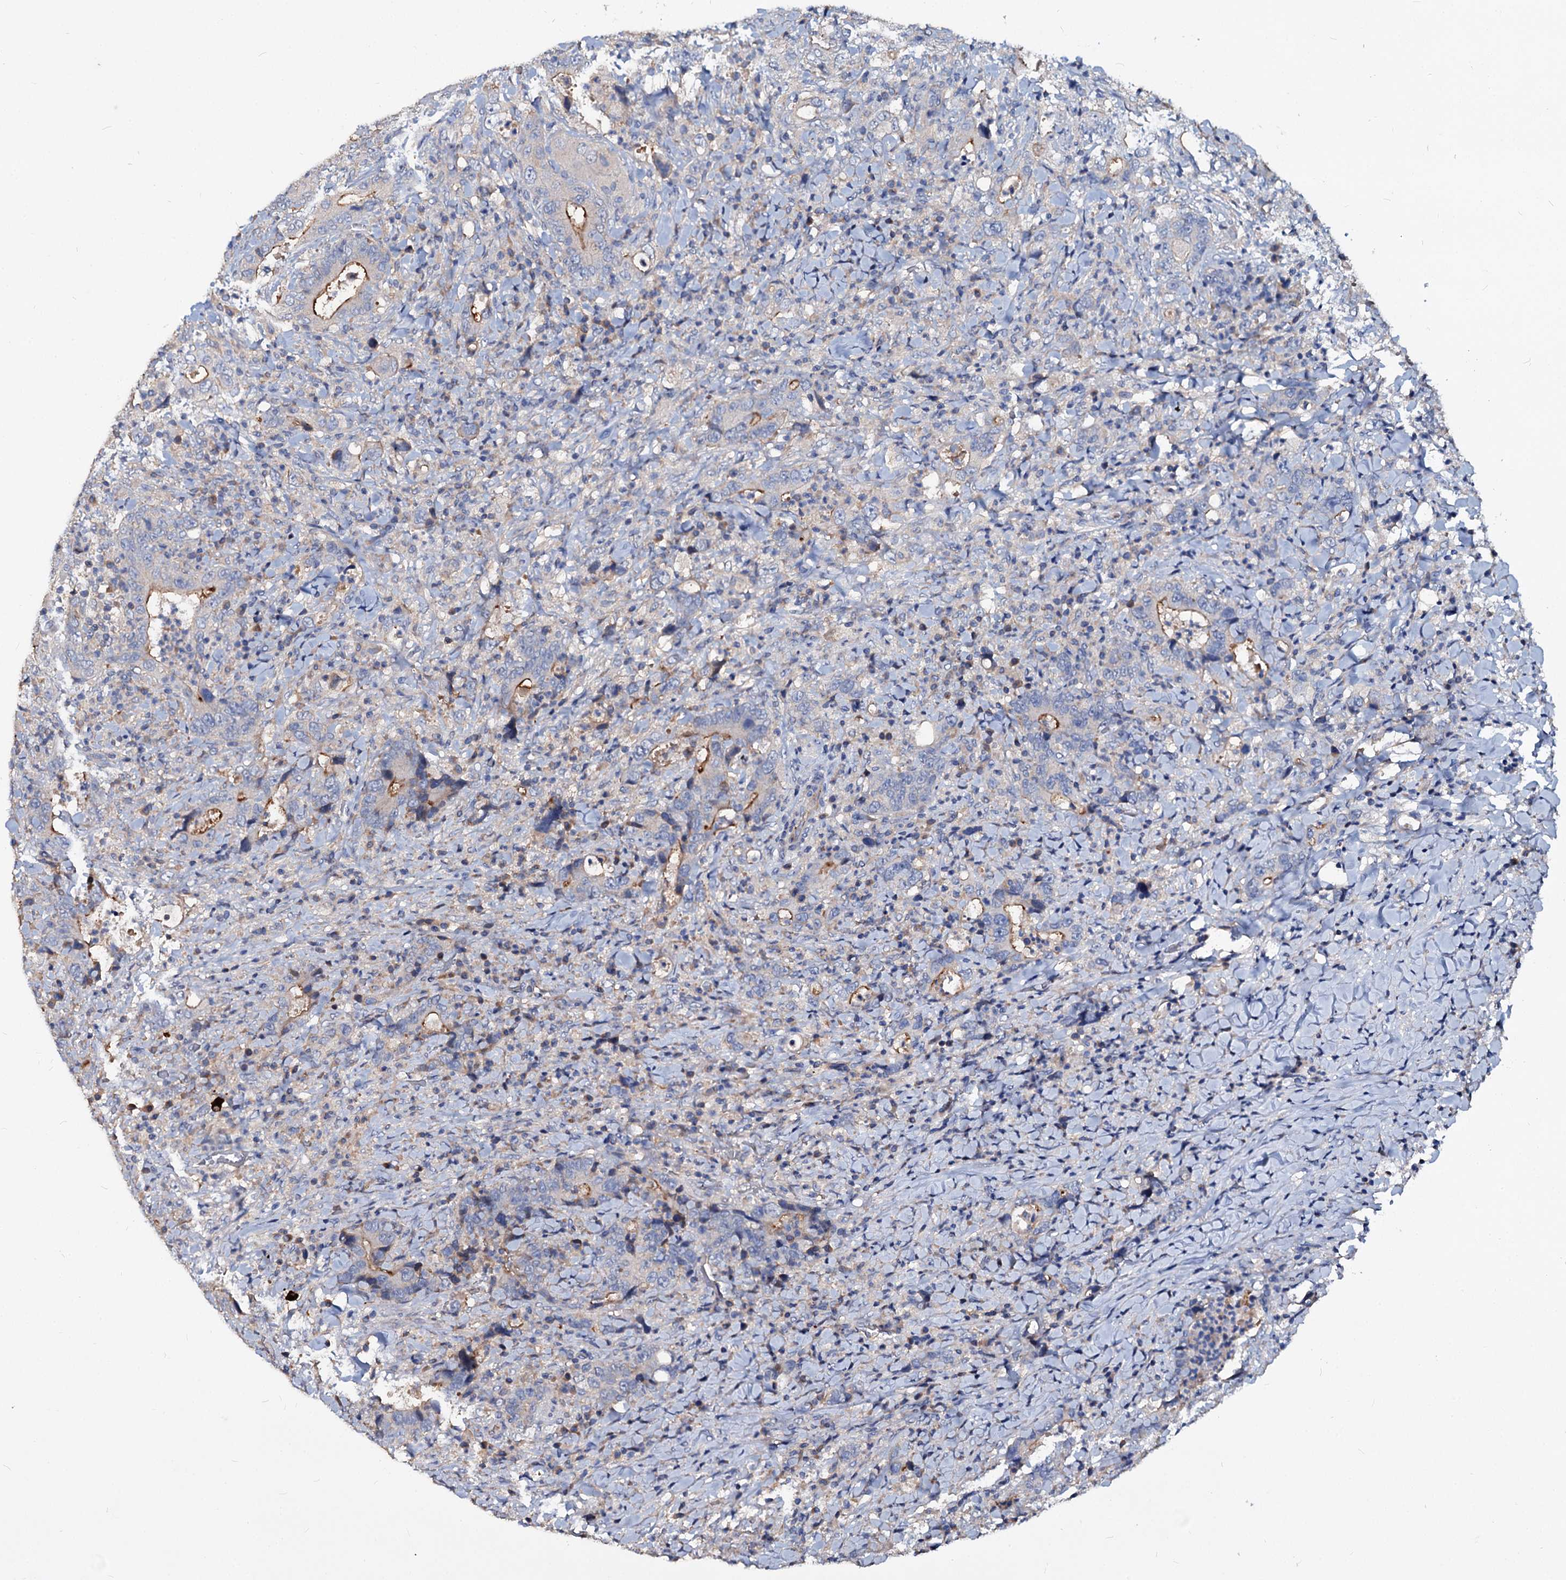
{"staining": {"intensity": "moderate", "quantity": "<25%", "location": "cytoplasmic/membranous"}, "tissue": "colorectal cancer", "cell_type": "Tumor cells", "image_type": "cancer", "snomed": [{"axis": "morphology", "description": "Adenocarcinoma, NOS"}, {"axis": "topography", "description": "Colon"}], "caption": "This is an image of immunohistochemistry staining of colorectal cancer (adenocarcinoma), which shows moderate expression in the cytoplasmic/membranous of tumor cells.", "gene": "ACY3", "patient": {"sex": "female", "age": 75}}